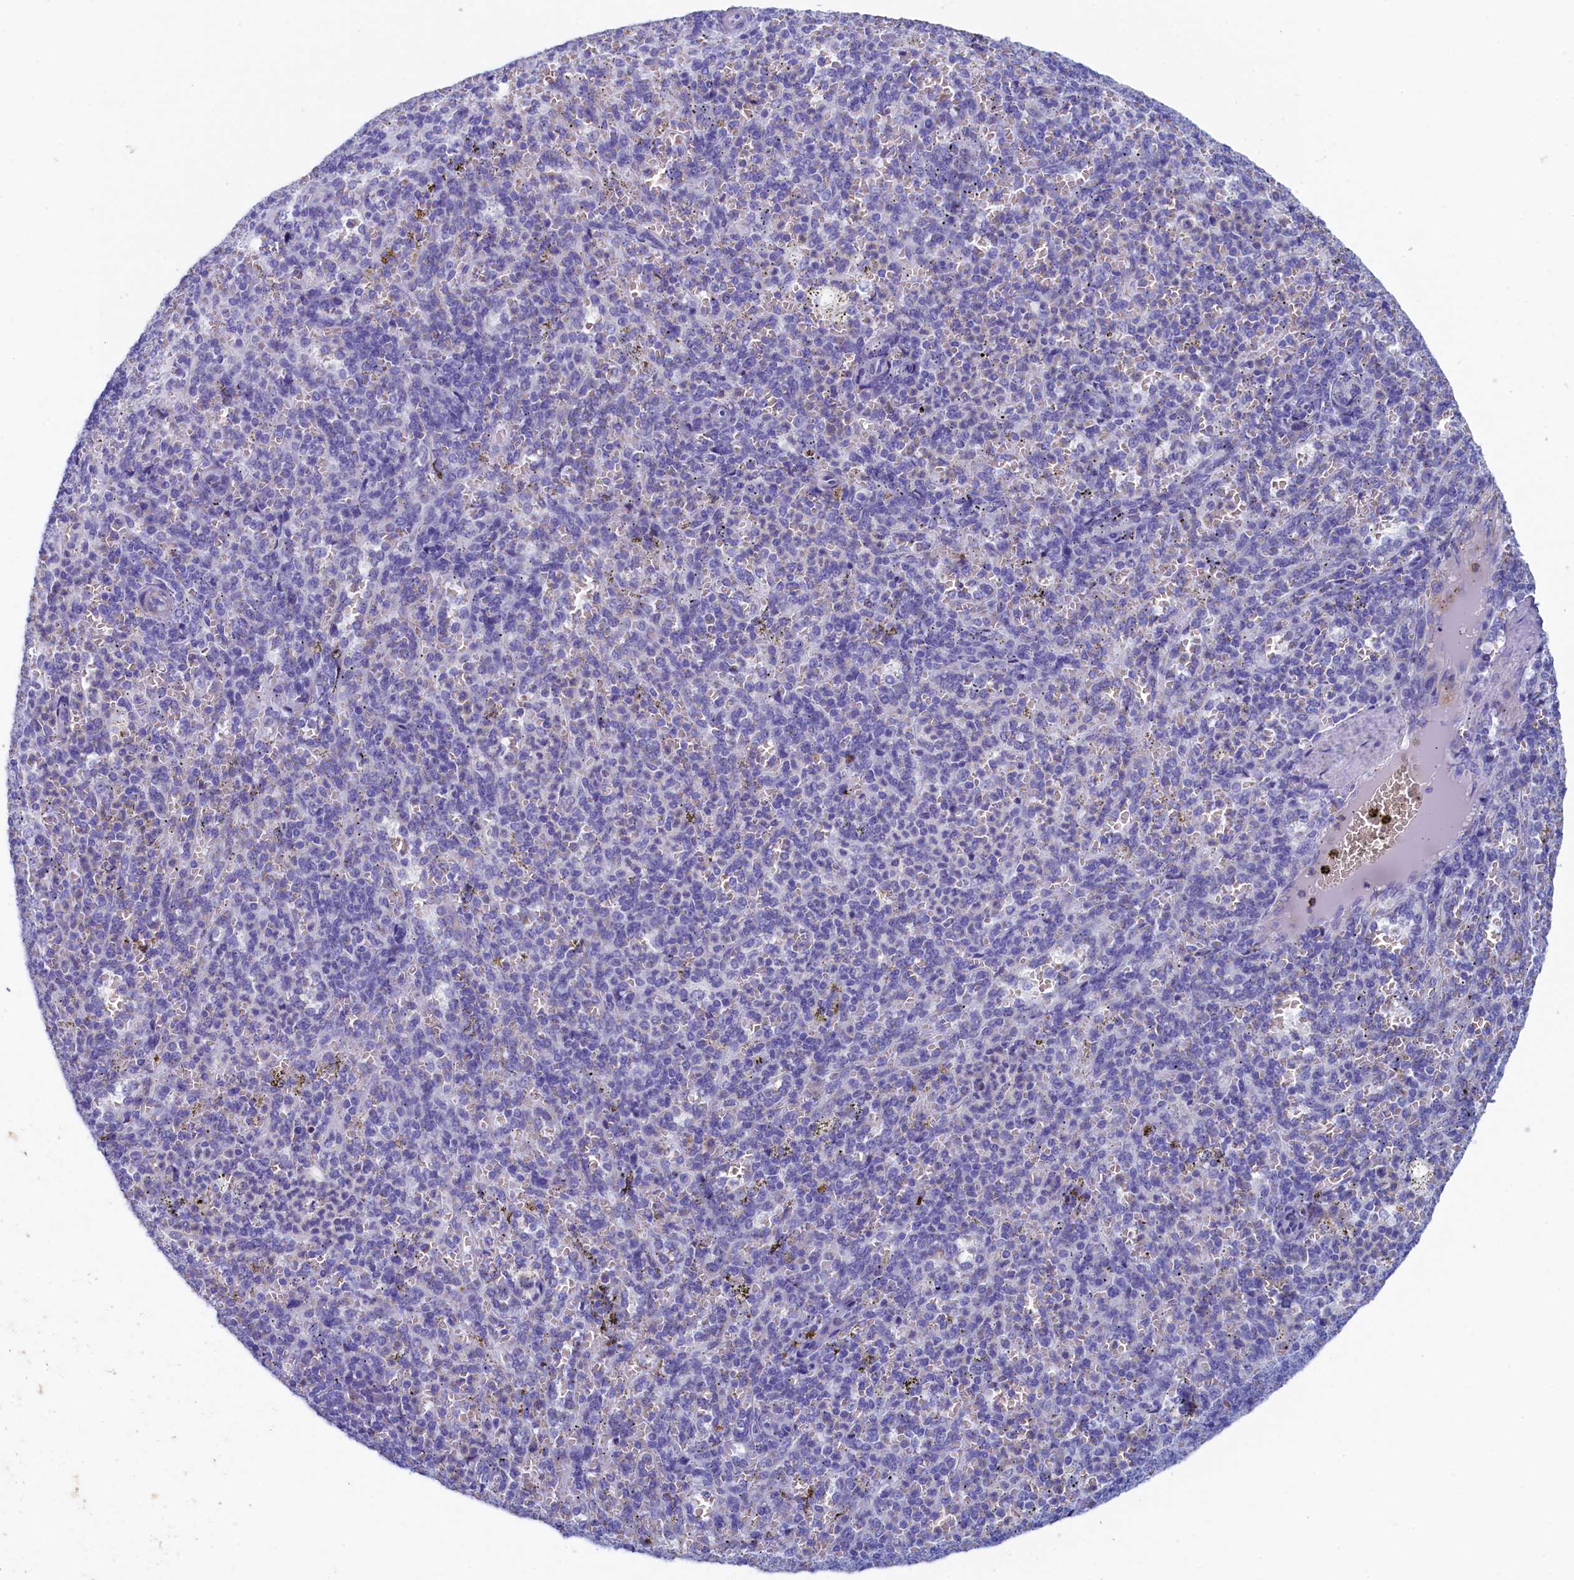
{"staining": {"intensity": "negative", "quantity": "none", "location": "none"}, "tissue": "spleen", "cell_type": "Cells in red pulp", "image_type": "normal", "snomed": [{"axis": "morphology", "description": "Normal tissue, NOS"}, {"axis": "topography", "description": "Spleen"}], "caption": "Immunohistochemical staining of benign spleen shows no significant positivity in cells in red pulp.", "gene": "GUCA1C", "patient": {"sex": "female", "age": 21}}